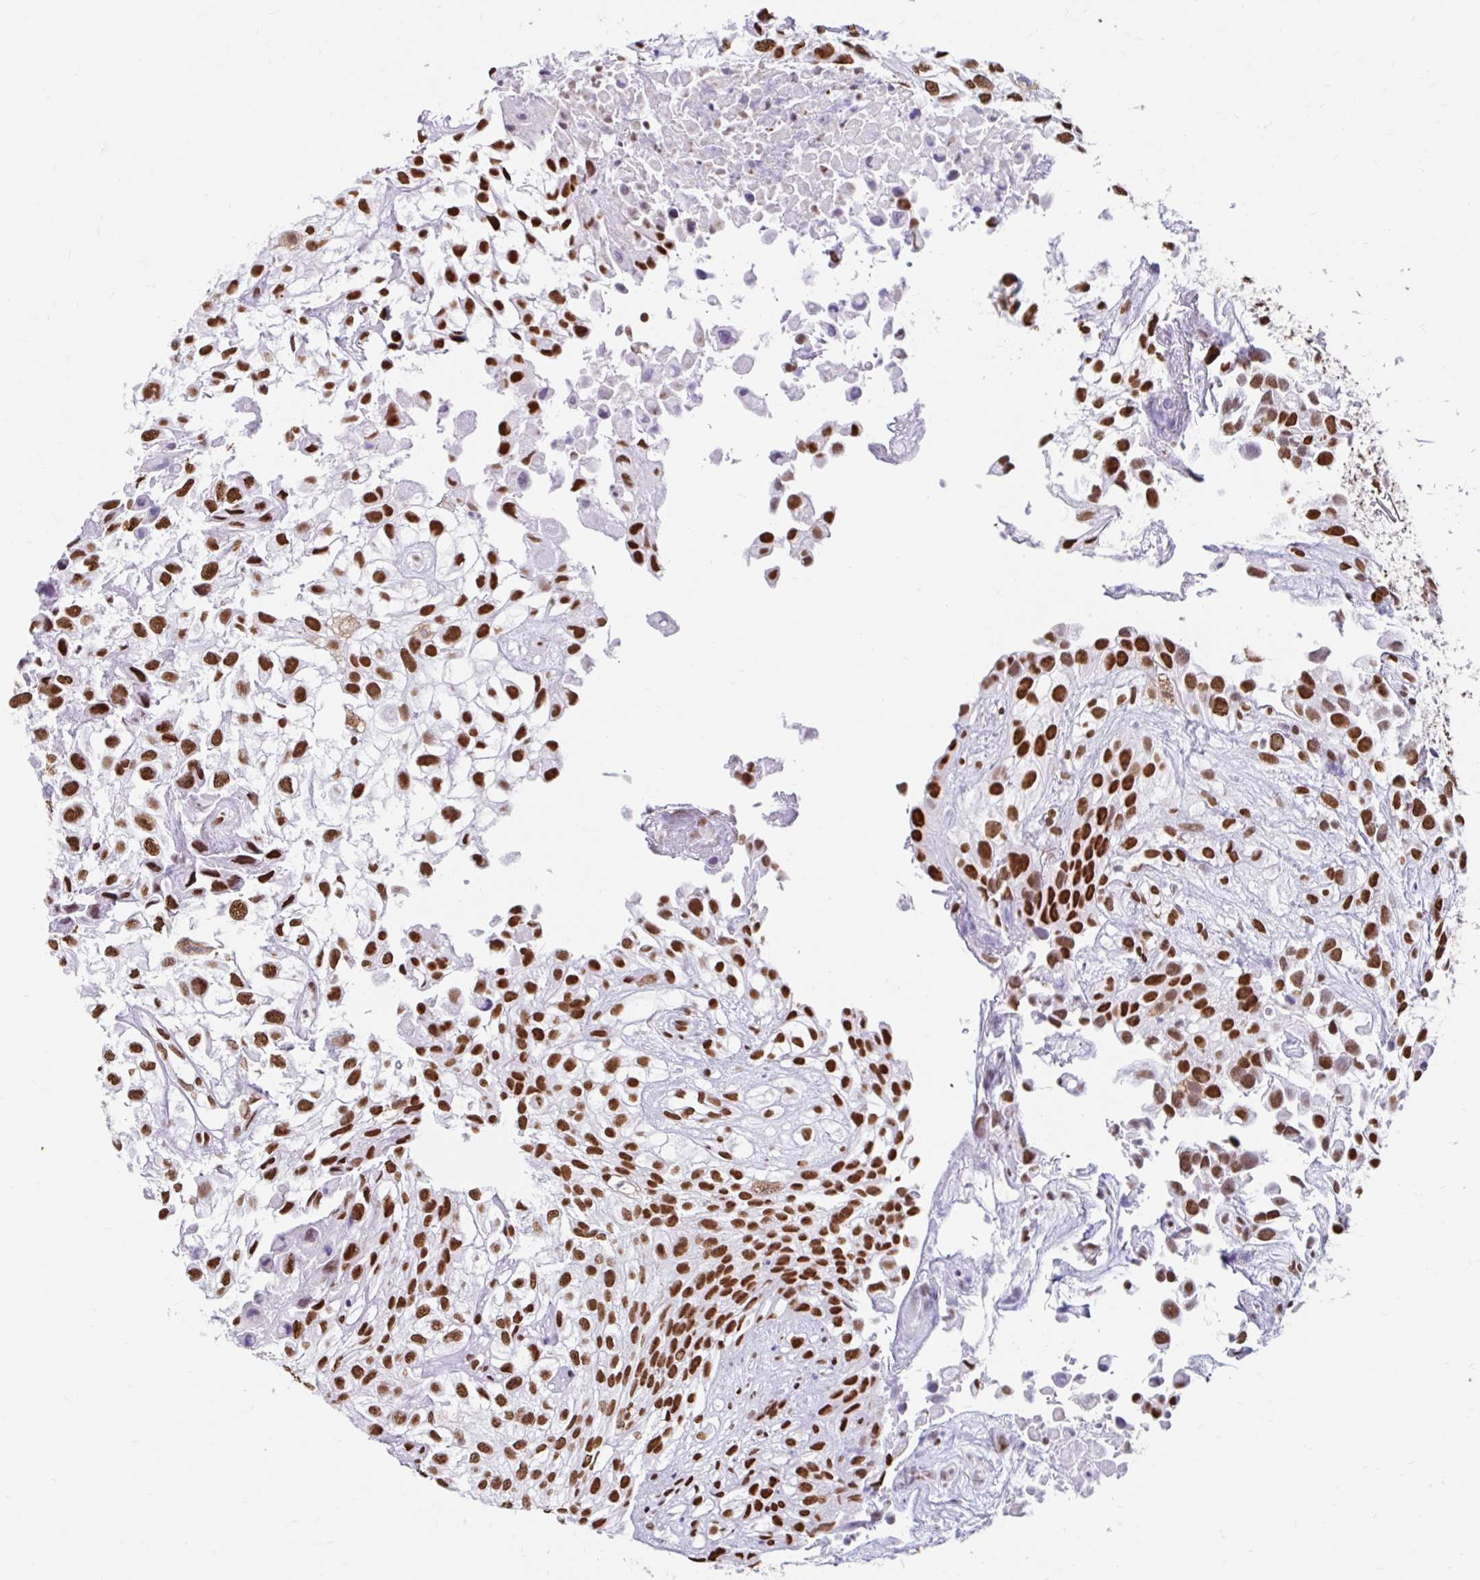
{"staining": {"intensity": "strong", "quantity": ">75%", "location": "nuclear"}, "tissue": "urothelial cancer", "cell_type": "Tumor cells", "image_type": "cancer", "snomed": [{"axis": "morphology", "description": "Urothelial carcinoma, High grade"}, {"axis": "topography", "description": "Urinary bladder"}], "caption": "Protein analysis of urothelial cancer tissue shows strong nuclear positivity in approximately >75% of tumor cells.", "gene": "KHDRBS1", "patient": {"sex": "male", "age": 56}}